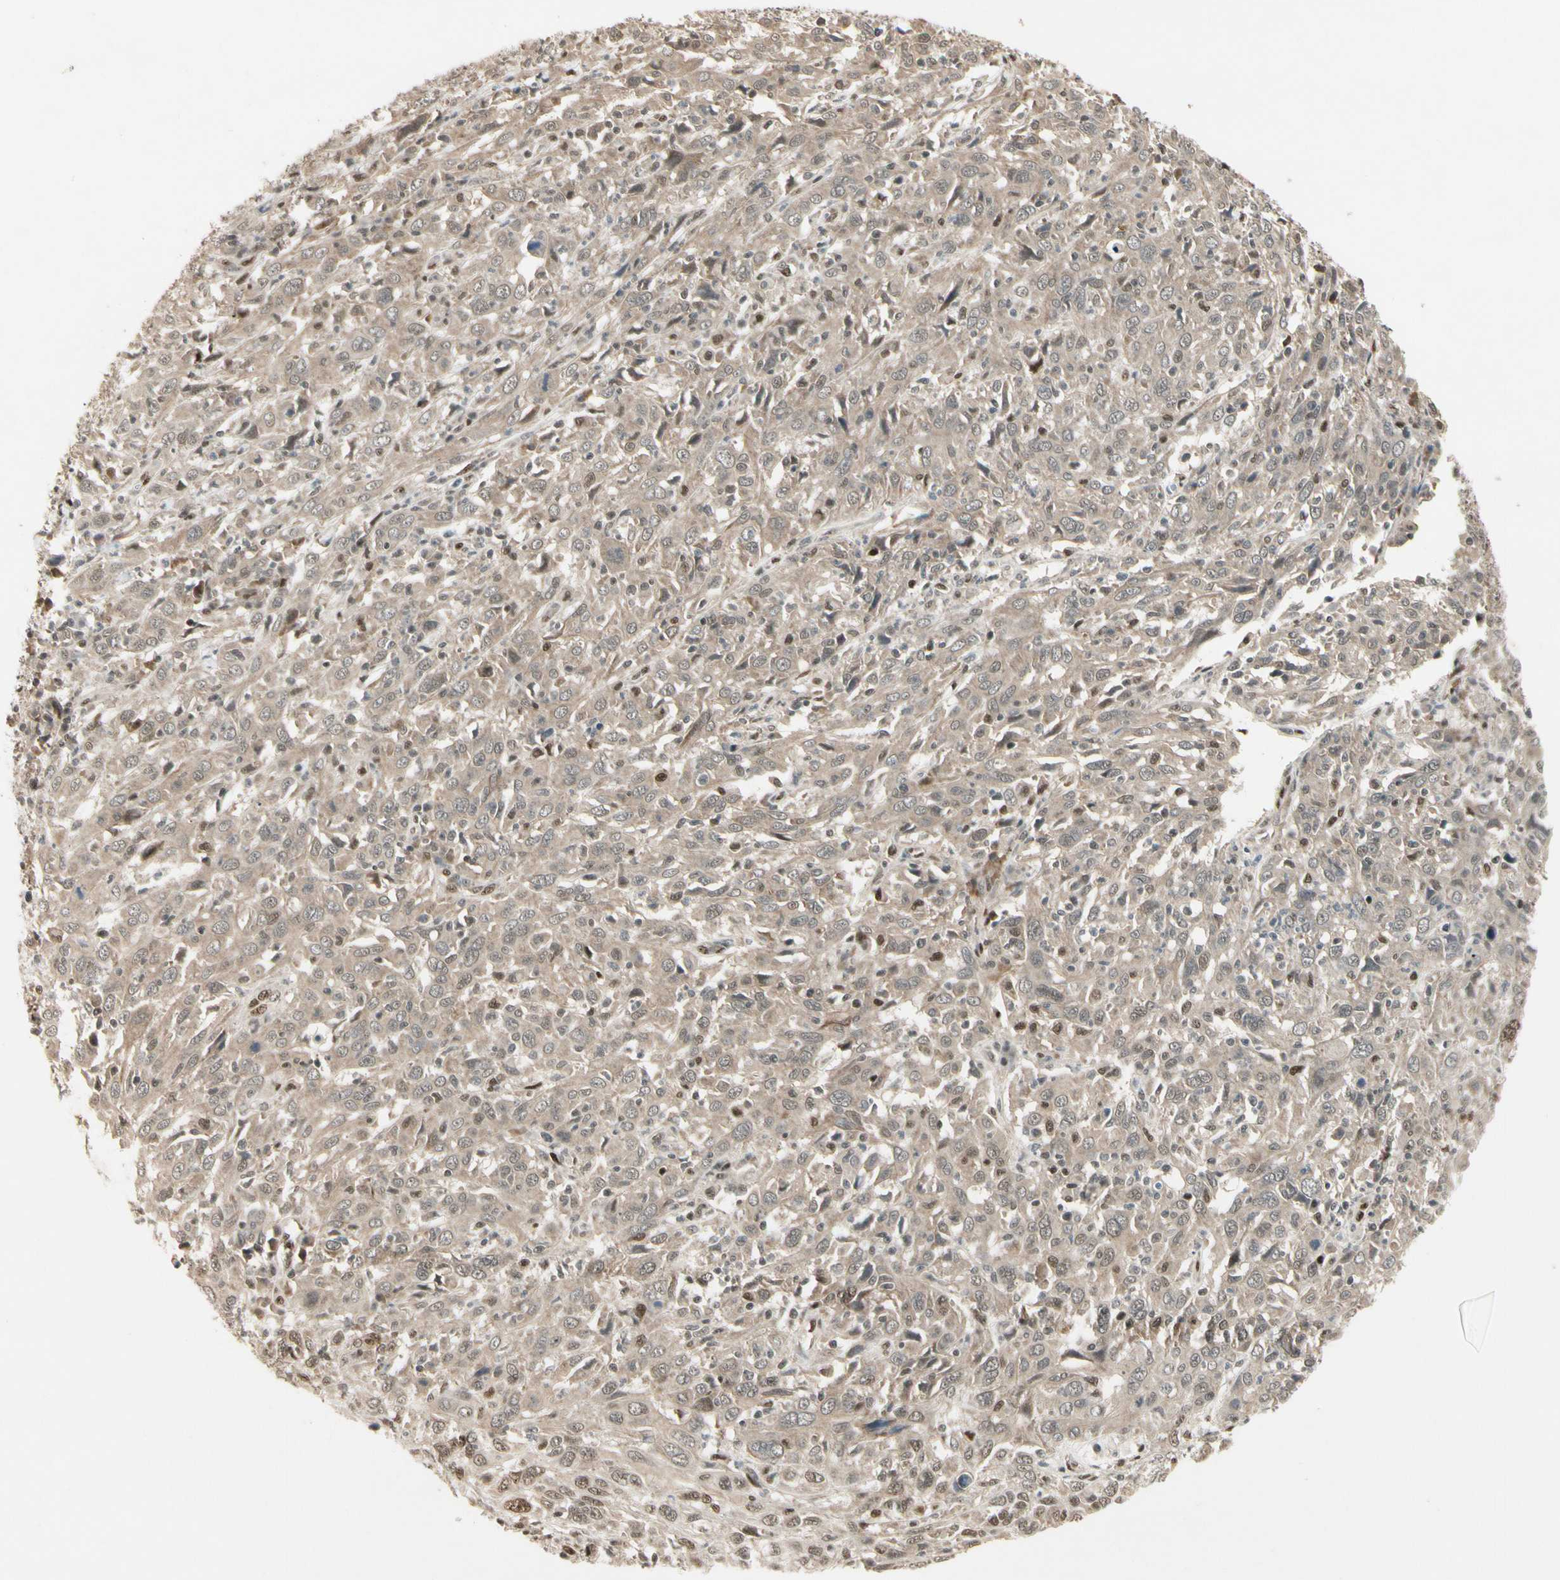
{"staining": {"intensity": "moderate", "quantity": "<25%", "location": "nuclear"}, "tissue": "cervical cancer", "cell_type": "Tumor cells", "image_type": "cancer", "snomed": [{"axis": "morphology", "description": "Squamous cell carcinoma, NOS"}, {"axis": "topography", "description": "Cervix"}], "caption": "The histopathology image displays staining of cervical cancer (squamous cell carcinoma), revealing moderate nuclear protein staining (brown color) within tumor cells. (DAB IHC with brightfield microscopy, high magnification).", "gene": "CDK11A", "patient": {"sex": "female", "age": 46}}